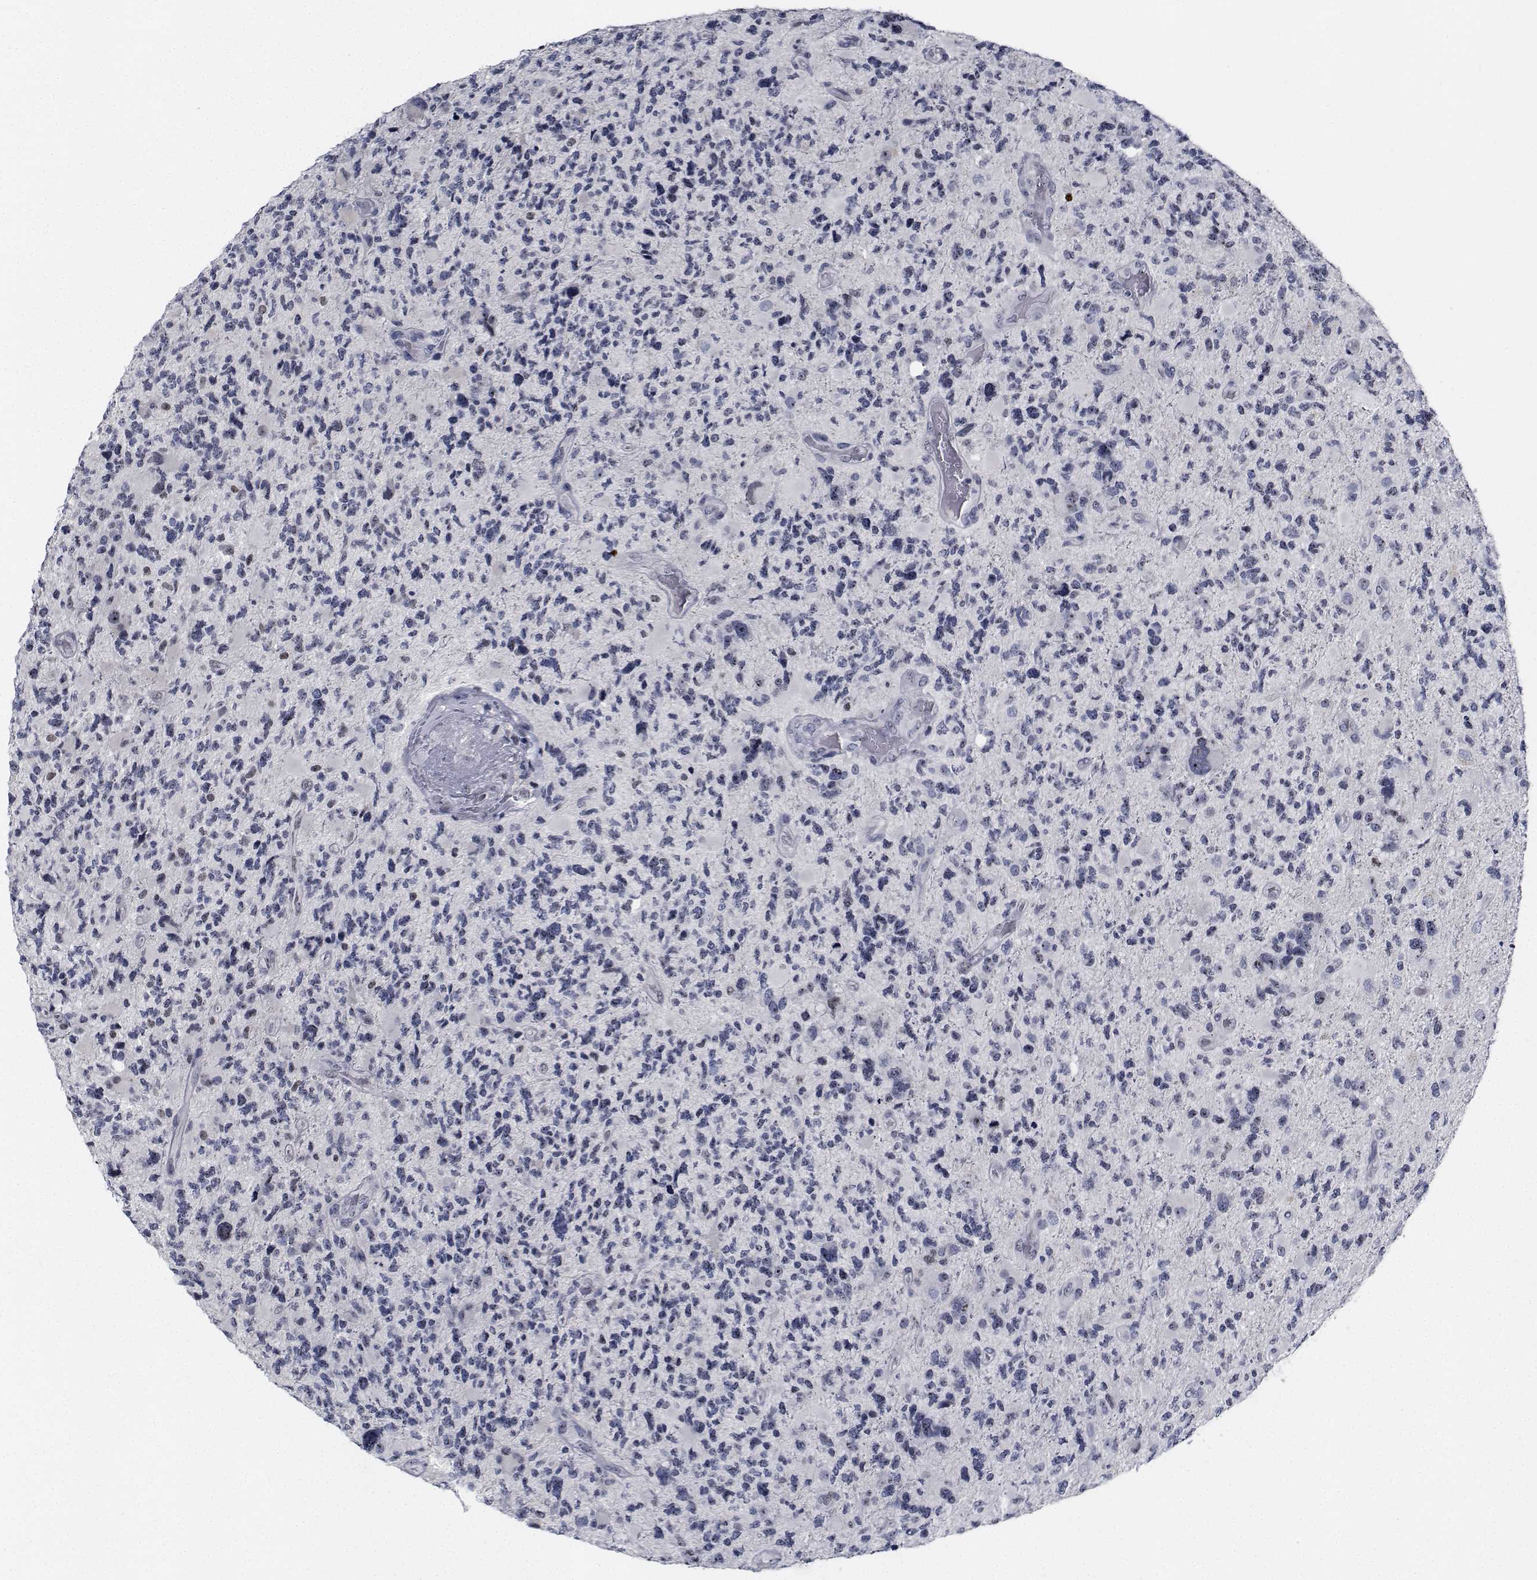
{"staining": {"intensity": "negative", "quantity": "none", "location": "none"}, "tissue": "glioma", "cell_type": "Tumor cells", "image_type": "cancer", "snomed": [{"axis": "morphology", "description": "Glioma, malignant, High grade"}, {"axis": "topography", "description": "Brain"}], "caption": "Human glioma stained for a protein using IHC reveals no expression in tumor cells.", "gene": "NVL", "patient": {"sex": "female", "age": 71}}